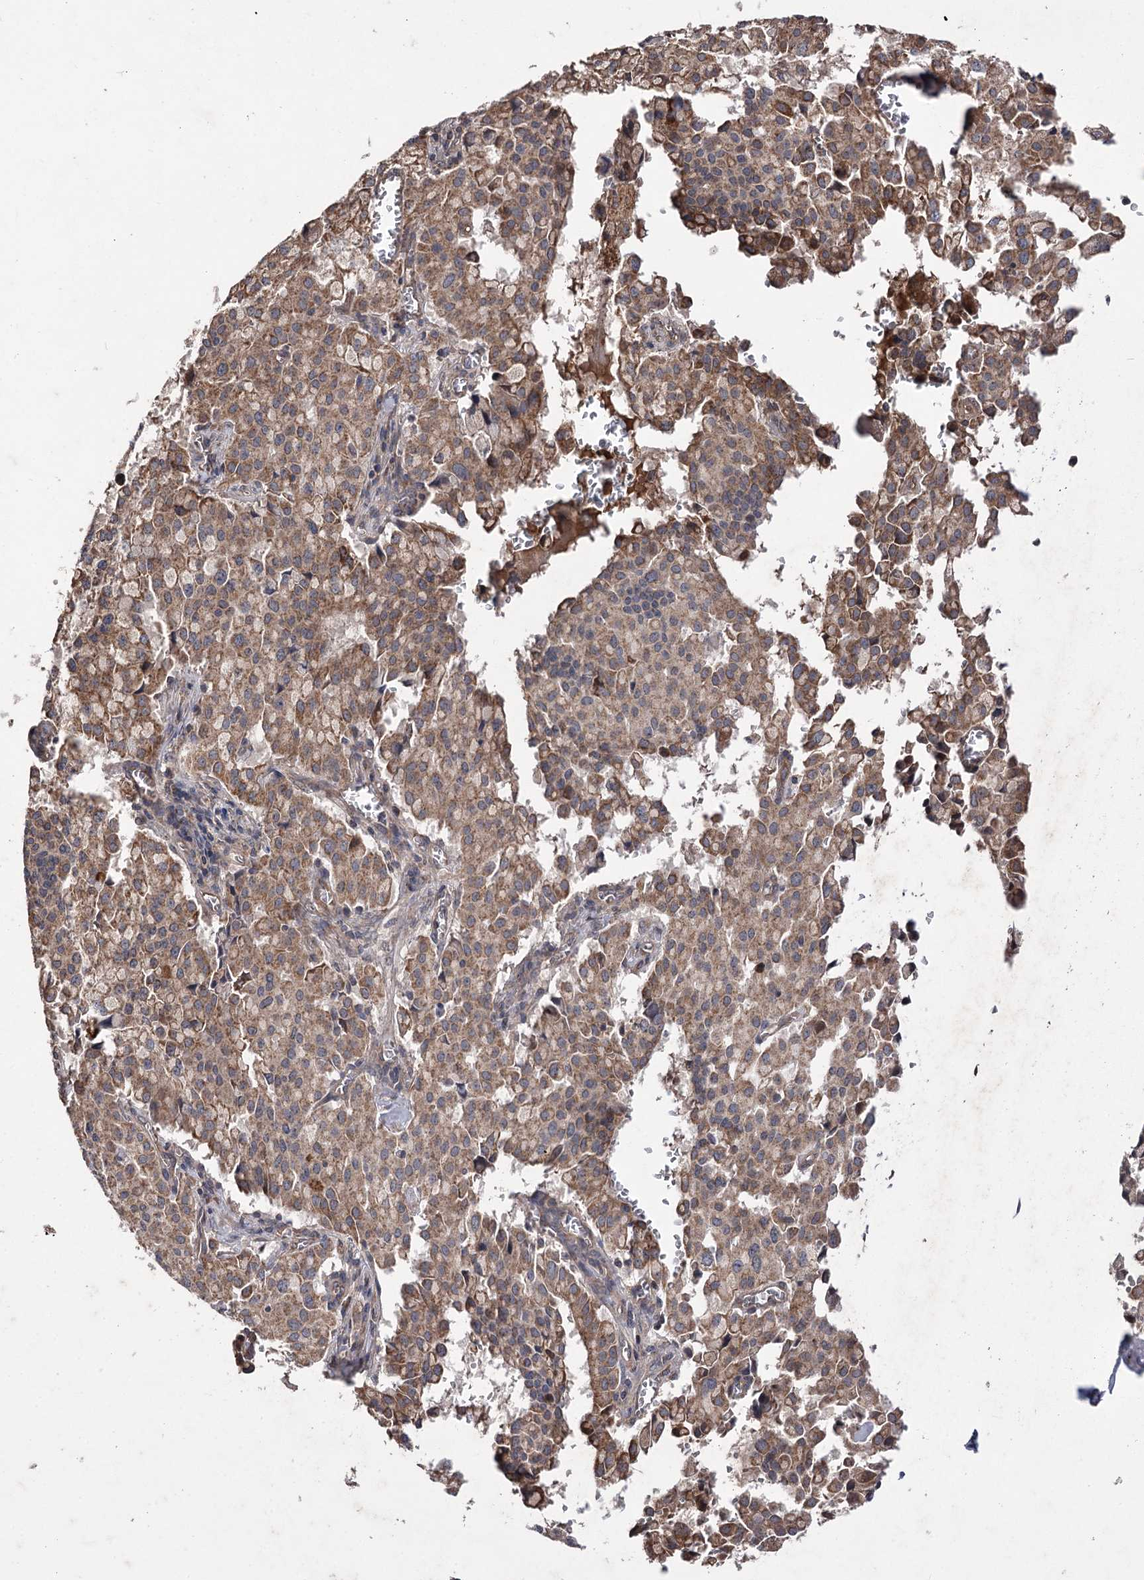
{"staining": {"intensity": "moderate", "quantity": ">75%", "location": "cytoplasmic/membranous"}, "tissue": "pancreatic cancer", "cell_type": "Tumor cells", "image_type": "cancer", "snomed": [{"axis": "morphology", "description": "Adenocarcinoma, NOS"}, {"axis": "topography", "description": "Pancreas"}], "caption": "Approximately >75% of tumor cells in pancreatic adenocarcinoma demonstrate moderate cytoplasmic/membranous protein expression as visualized by brown immunohistochemical staining.", "gene": "RASSF3", "patient": {"sex": "male", "age": 65}}